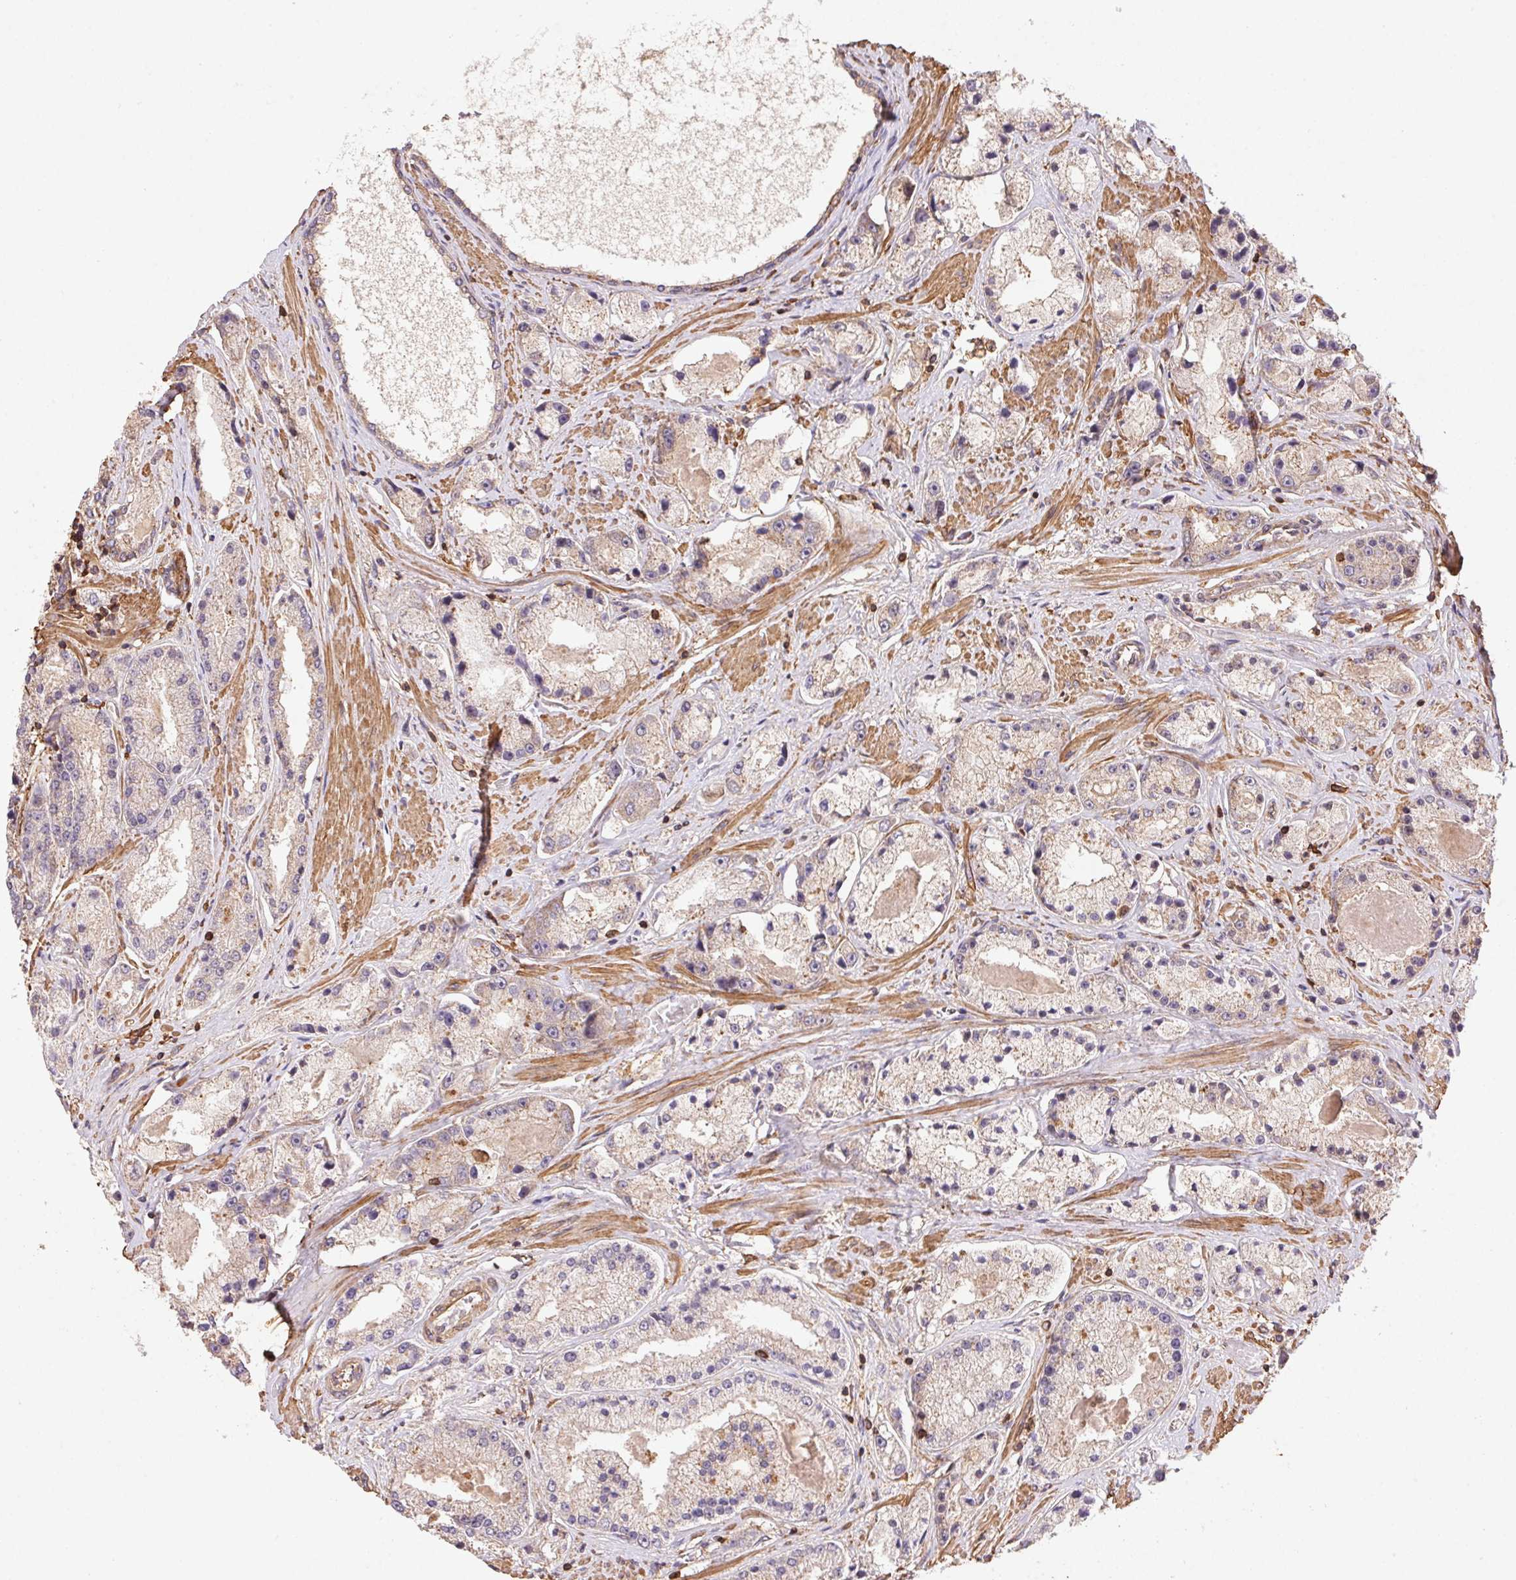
{"staining": {"intensity": "weak", "quantity": "25%-75%", "location": "cytoplasmic/membranous"}, "tissue": "prostate cancer", "cell_type": "Tumor cells", "image_type": "cancer", "snomed": [{"axis": "morphology", "description": "Adenocarcinoma, High grade"}, {"axis": "topography", "description": "Prostate"}], "caption": "Human prostate high-grade adenocarcinoma stained for a protein (brown) exhibits weak cytoplasmic/membranous positive positivity in approximately 25%-75% of tumor cells.", "gene": "ATG10", "patient": {"sex": "male", "age": 67}}